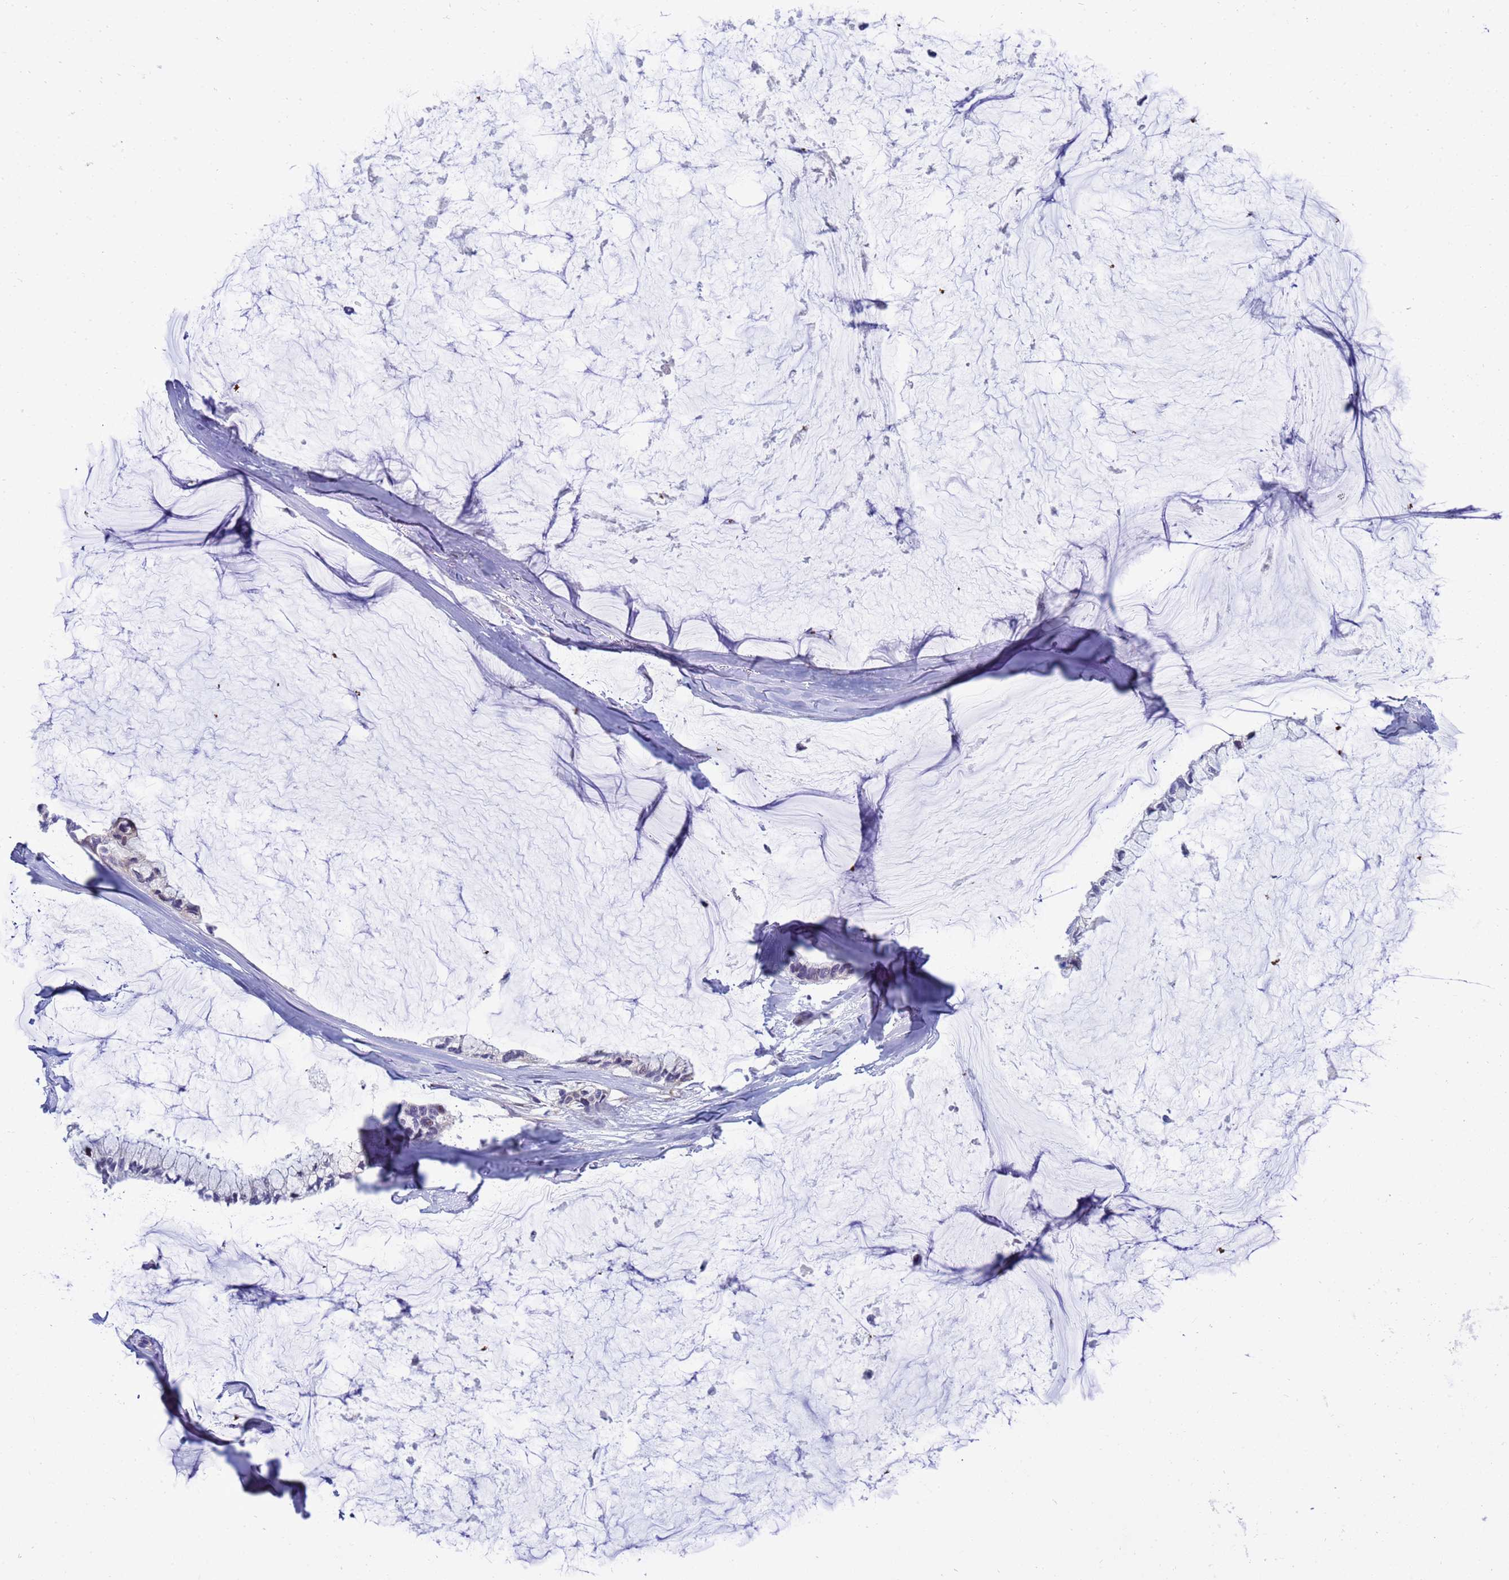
{"staining": {"intensity": "weak", "quantity": "25%-75%", "location": "nuclear"}, "tissue": "ovarian cancer", "cell_type": "Tumor cells", "image_type": "cancer", "snomed": [{"axis": "morphology", "description": "Cystadenocarcinoma, mucinous, NOS"}, {"axis": "topography", "description": "Ovary"}], "caption": "Weak nuclear staining is appreciated in about 25%-75% of tumor cells in ovarian cancer (mucinous cystadenocarcinoma).", "gene": "LRATD1", "patient": {"sex": "female", "age": 39}}